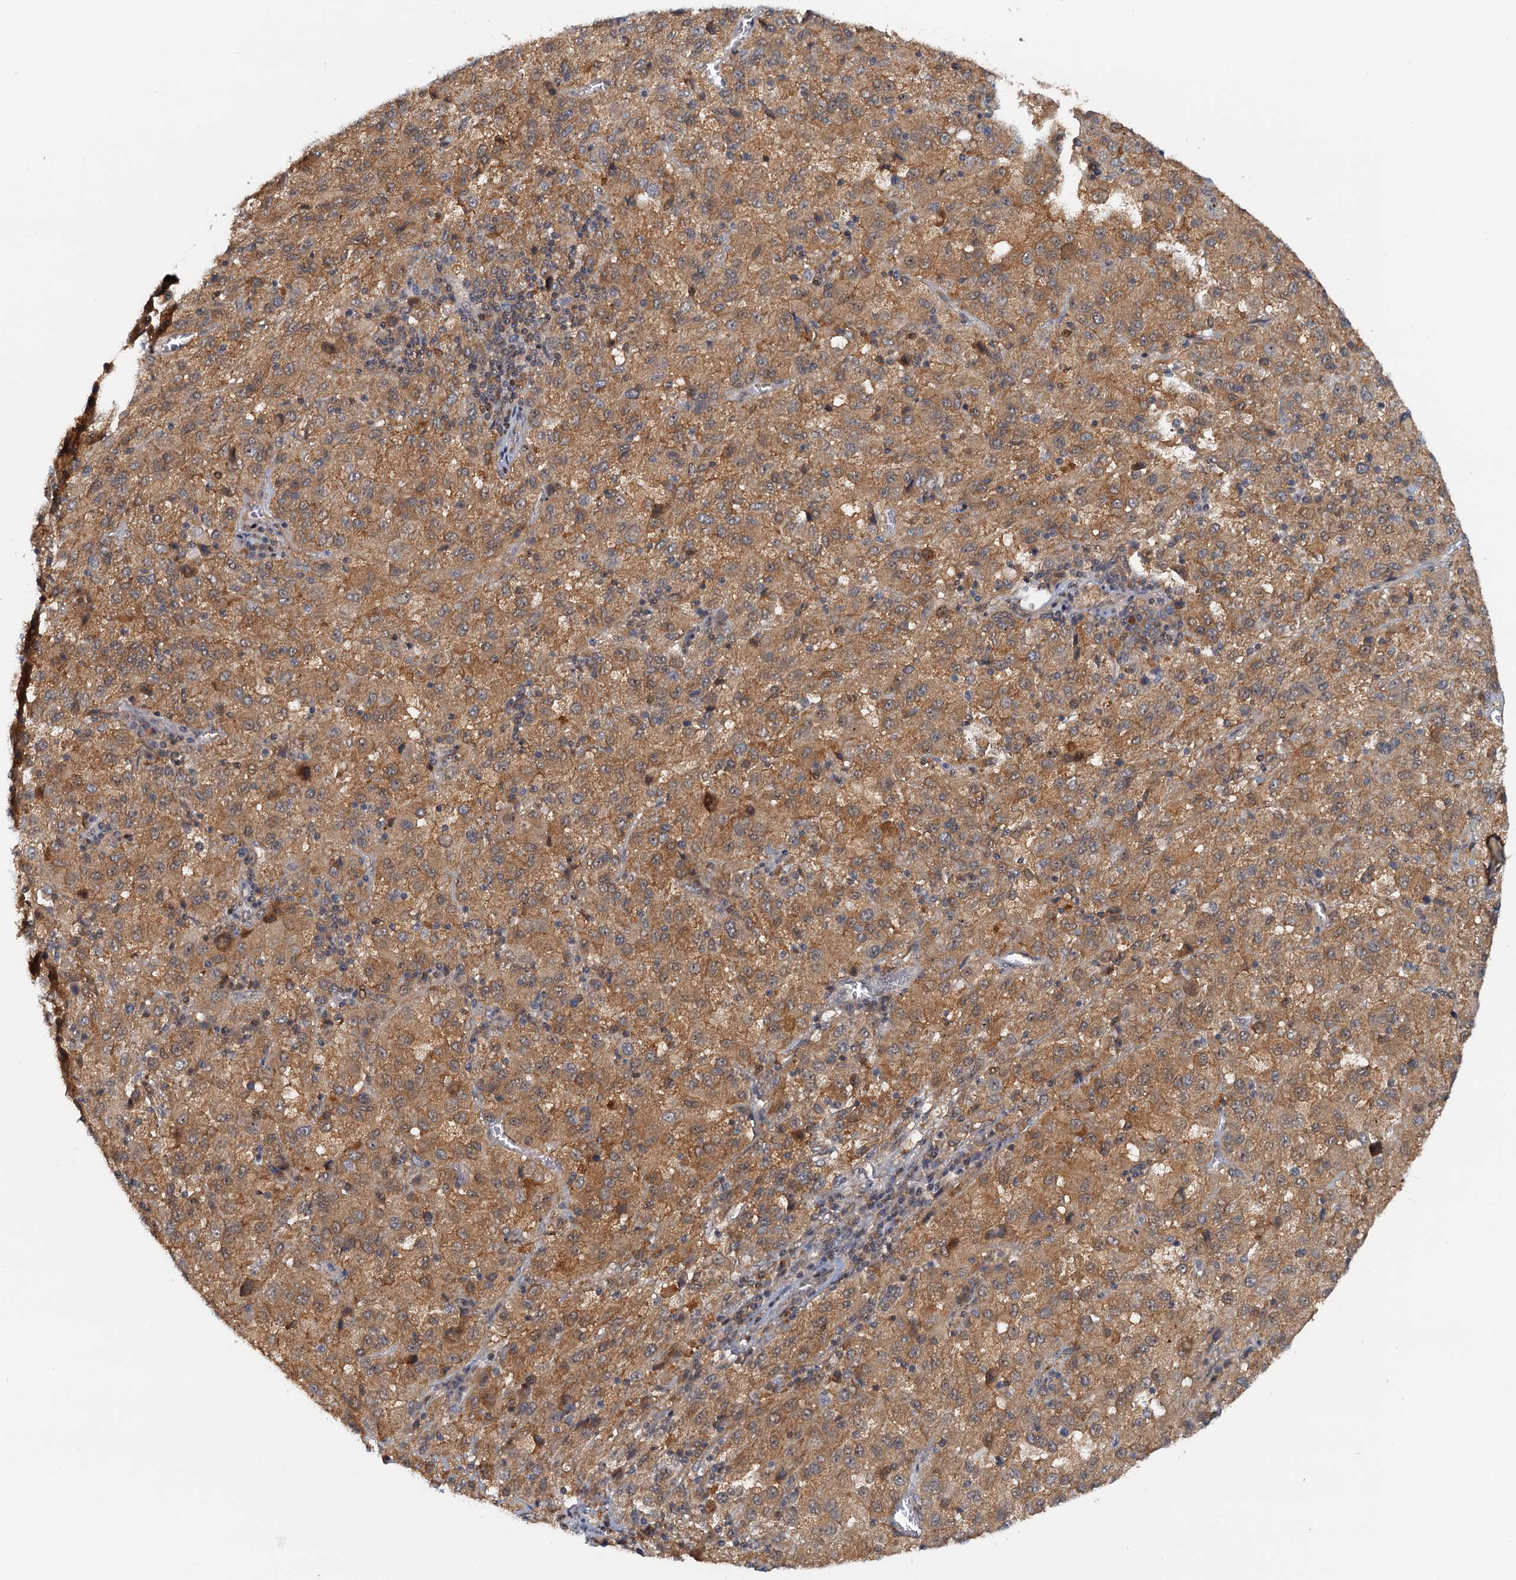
{"staining": {"intensity": "moderate", "quantity": ">75%", "location": "cytoplasmic/membranous"}, "tissue": "melanoma", "cell_type": "Tumor cells", "image_type": "cancer", "snomed": [{"axis": "morphology", "description": "Malignant melanoma, Metastatic site"}, {"axis": "topography", "description": "Lung"}], "caption": "Malignant melanoma (metastatic site) stained for a protein displays moderate cytoplasmic/membranous positivity in tumor cells.", "gene": "TOLLIP", "patient": {"sex": "male", "age": 64}}